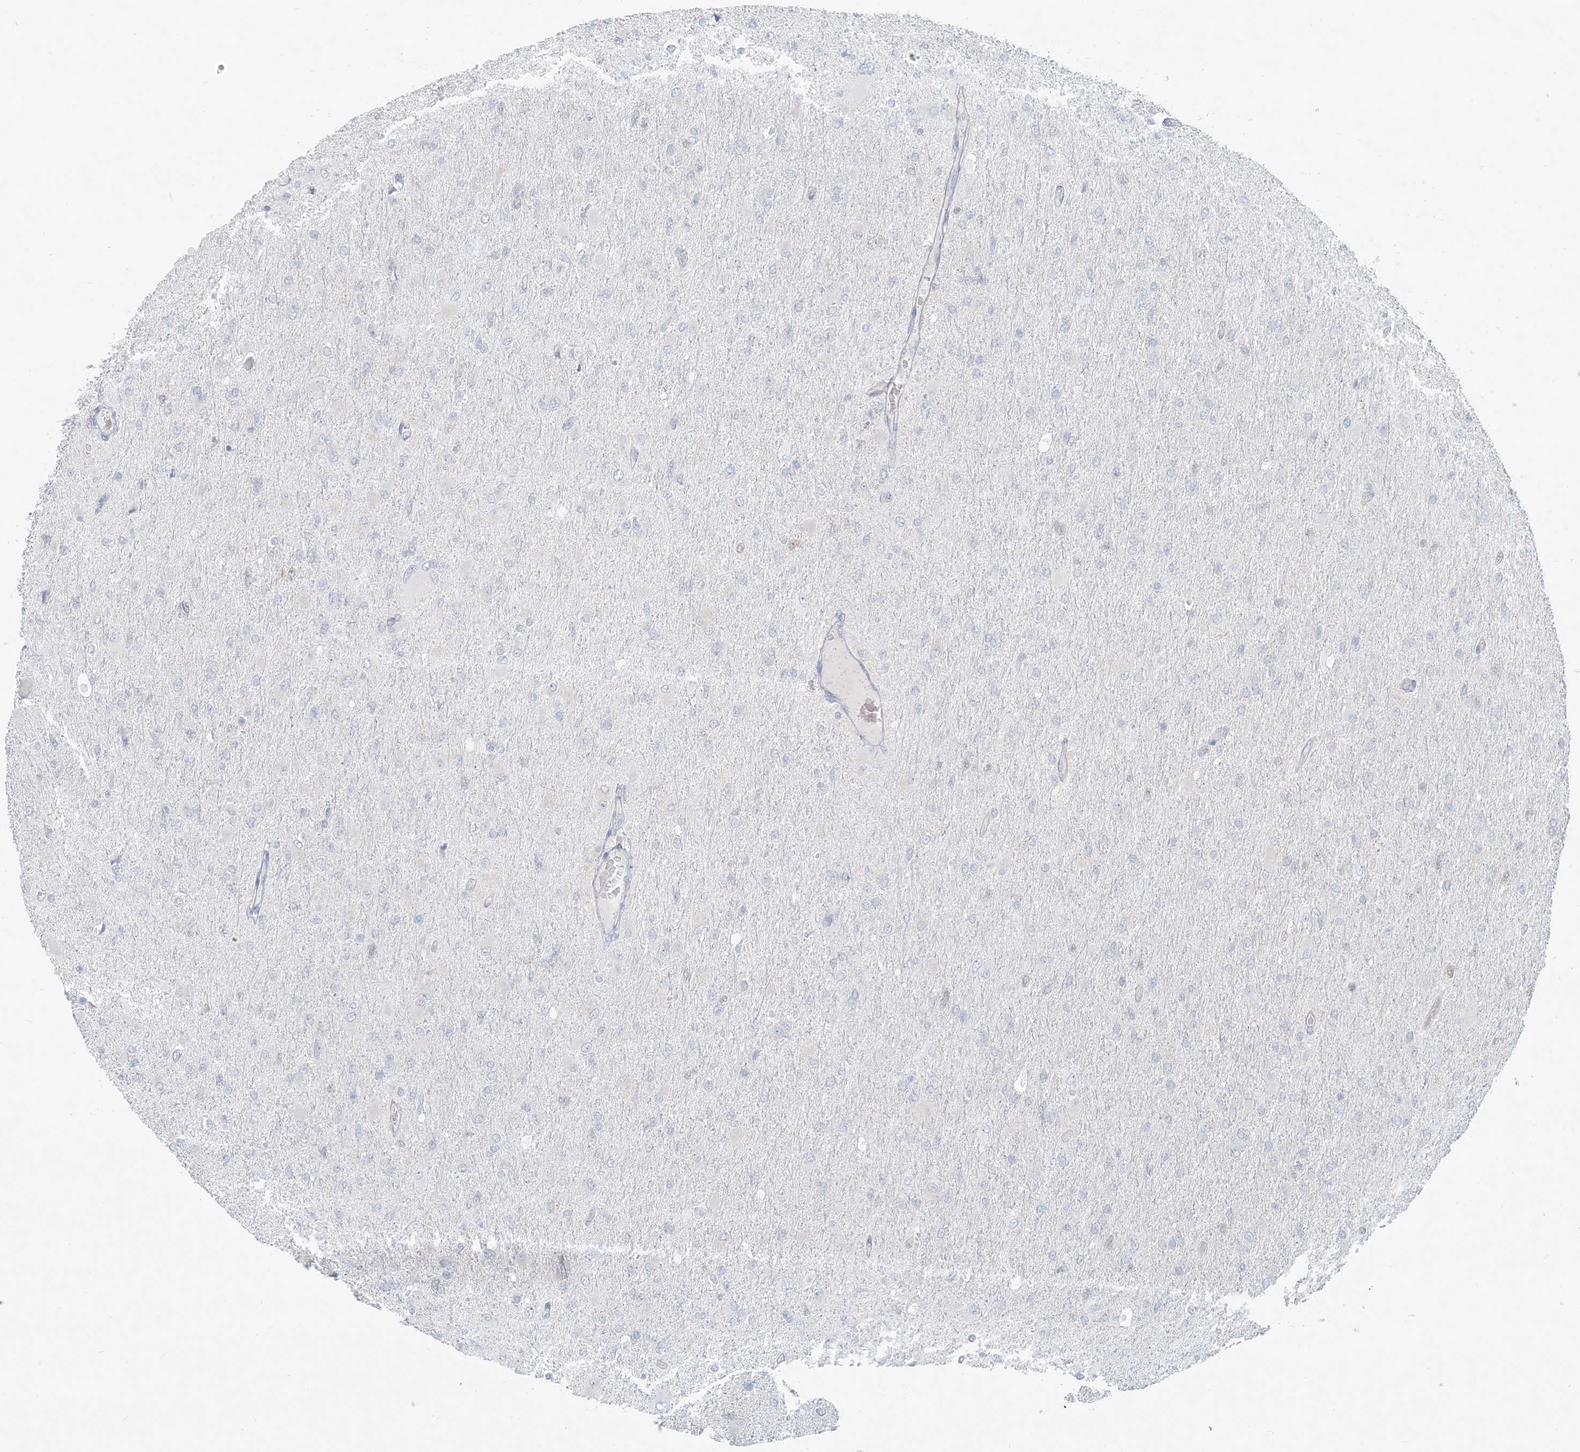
{"staining": {"intensity": "negative", "quantity": "none", "location": "none"}, "tissue": "glioma", "cell_type": "Tumor cells", "image_type": "cancer", "snomed": [{"axis": "morphology", "description": "Glioma, malignant, High grade"}, {"axis": "topography", "description": "Cerebral cortex"}], "caption": "Immunohistochemical staining of malignant glioma (high-grade) reveals no significant staining in tumor cells.", "gene": "HACL1", "patient": {"sex": "female", "age": 36}}